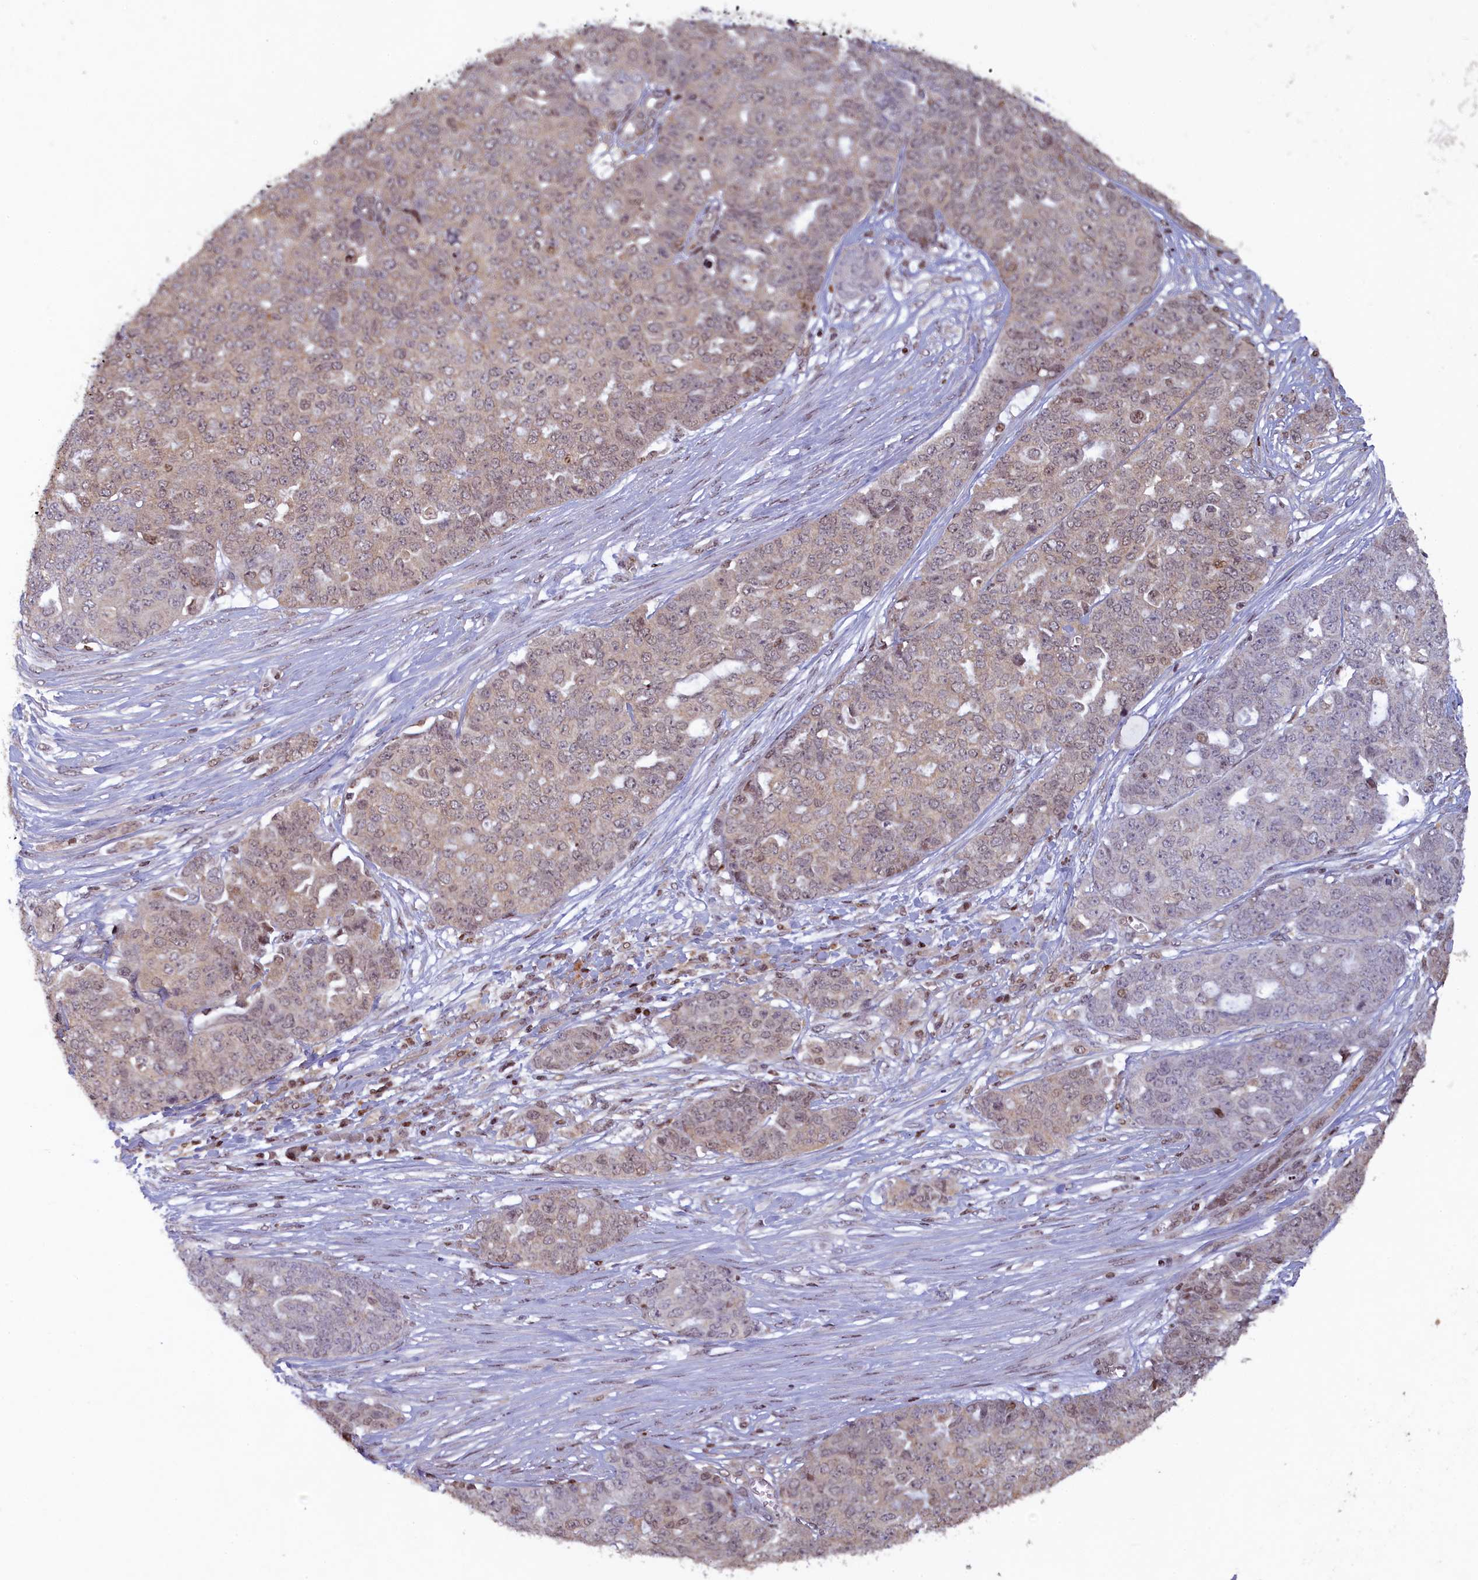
{"staining": {"intensity": "negative", "quantity": "none", "location": "none"}, "tissue": "ovarian cancer", "cell_type": "Tumor cells", "image_type": "cancer", "snomed": [{"axis": "morphology", "description": "Cystadenocarcinoma, serous, NOS"}, {"axis": "topography", "description": "Soft tissue"}, {"axis": "topography", "description": "Ovary"}], "caption": "The micrograph exhibits no staining of tumor cells in ovarian cancer.", "gene": "NUBP1", "patient": {"sex": "female", "age": 57}}